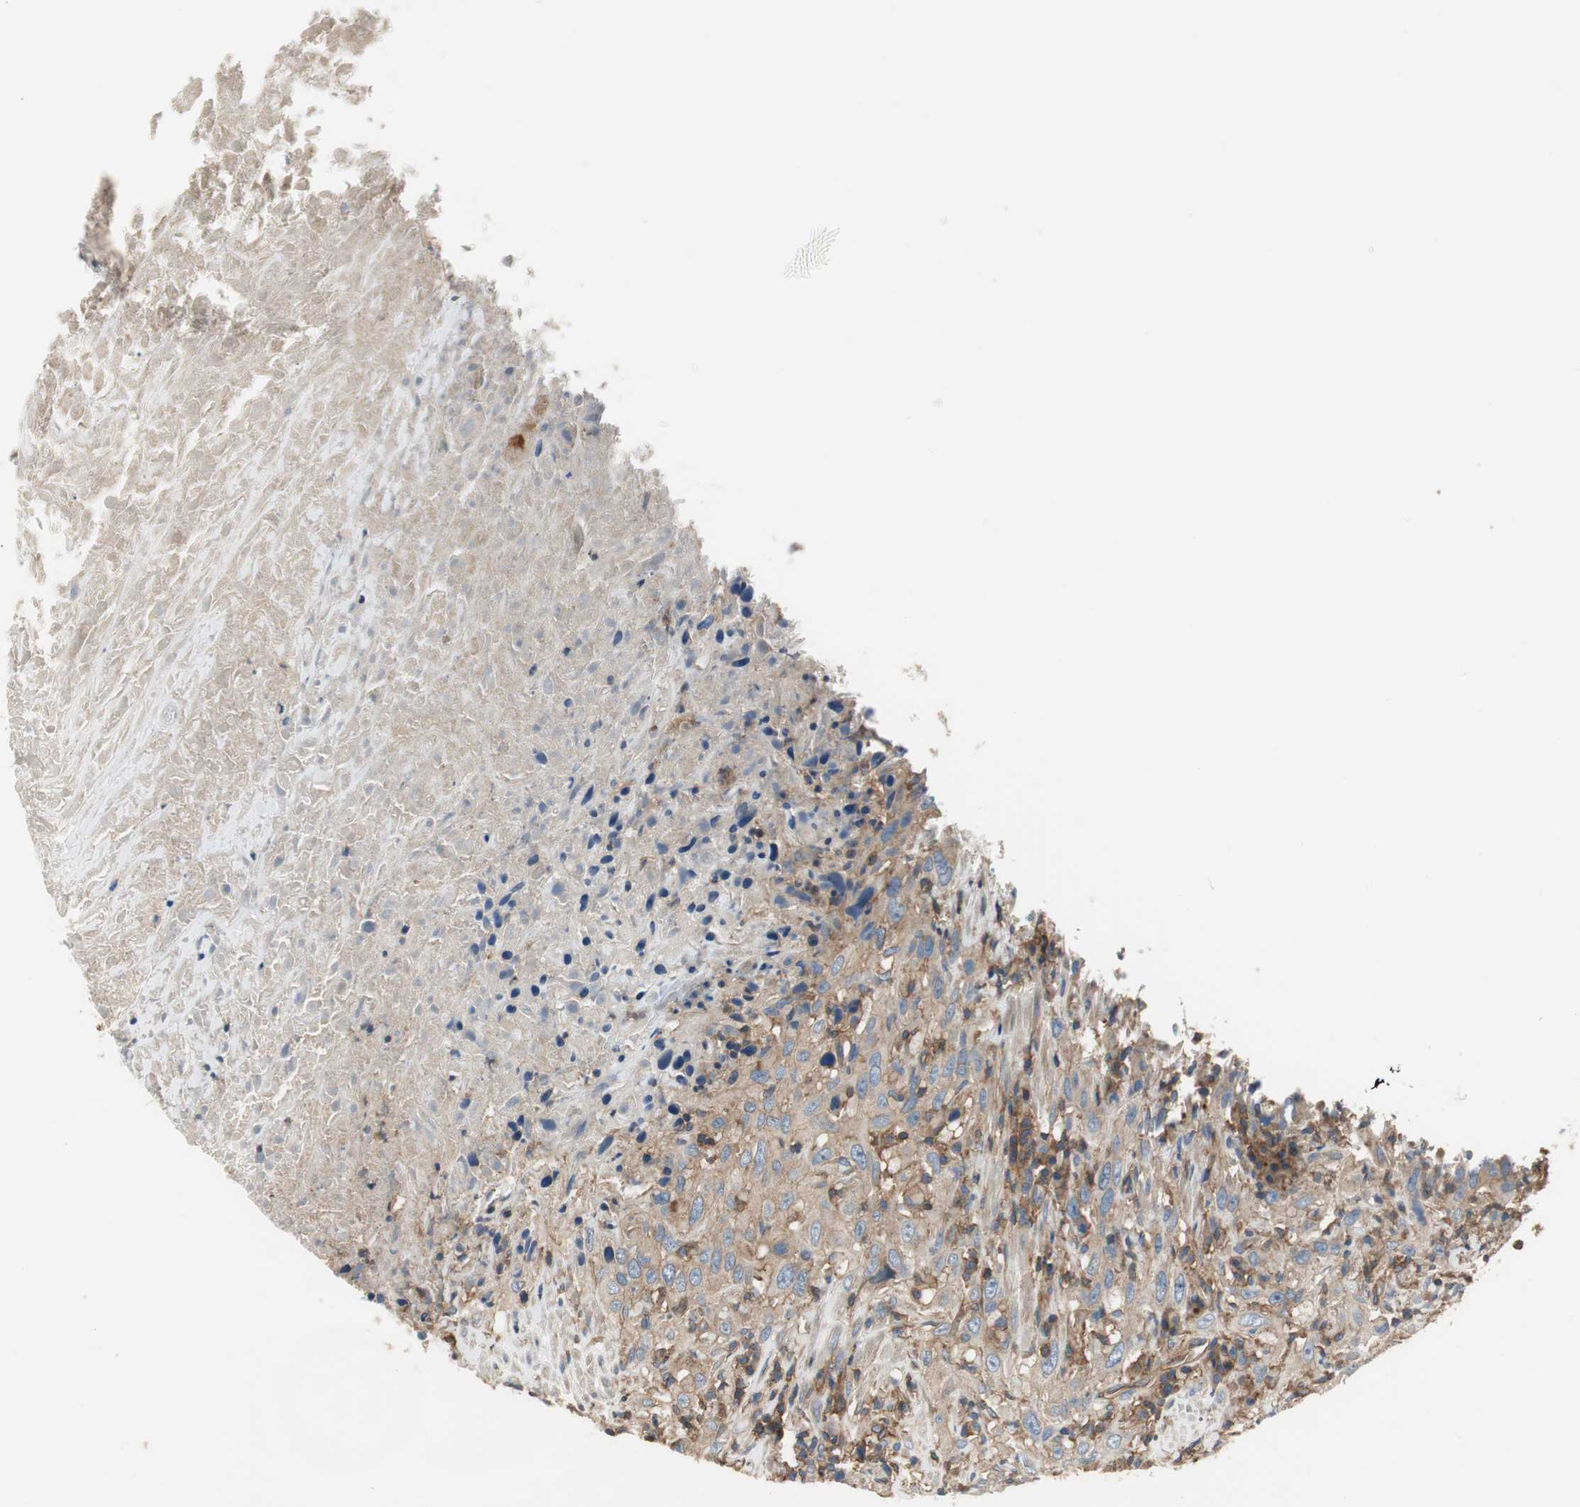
{"staining": {"intensity": "weak", "quantity": ">75%", "location": "cytoplasmic/membranous"}, "tissue": "urothelial cancer", "cell_type": "Tumor cells", "image_type": "cancer", "snomed": [{"axis": "morphology", "description": "Urothelial carcinoma, High grade"}, {"axis": "topography", "description": "Urinary bladder"}], "caption": "About >75% of tumor cells in human urothelial cancer show weak cytoplasmic/membranous protein staining as visualized by brown immunohistochemical staining.", "gene": "IL1RL1", "patient": {"sex": "male", "age": 61}}